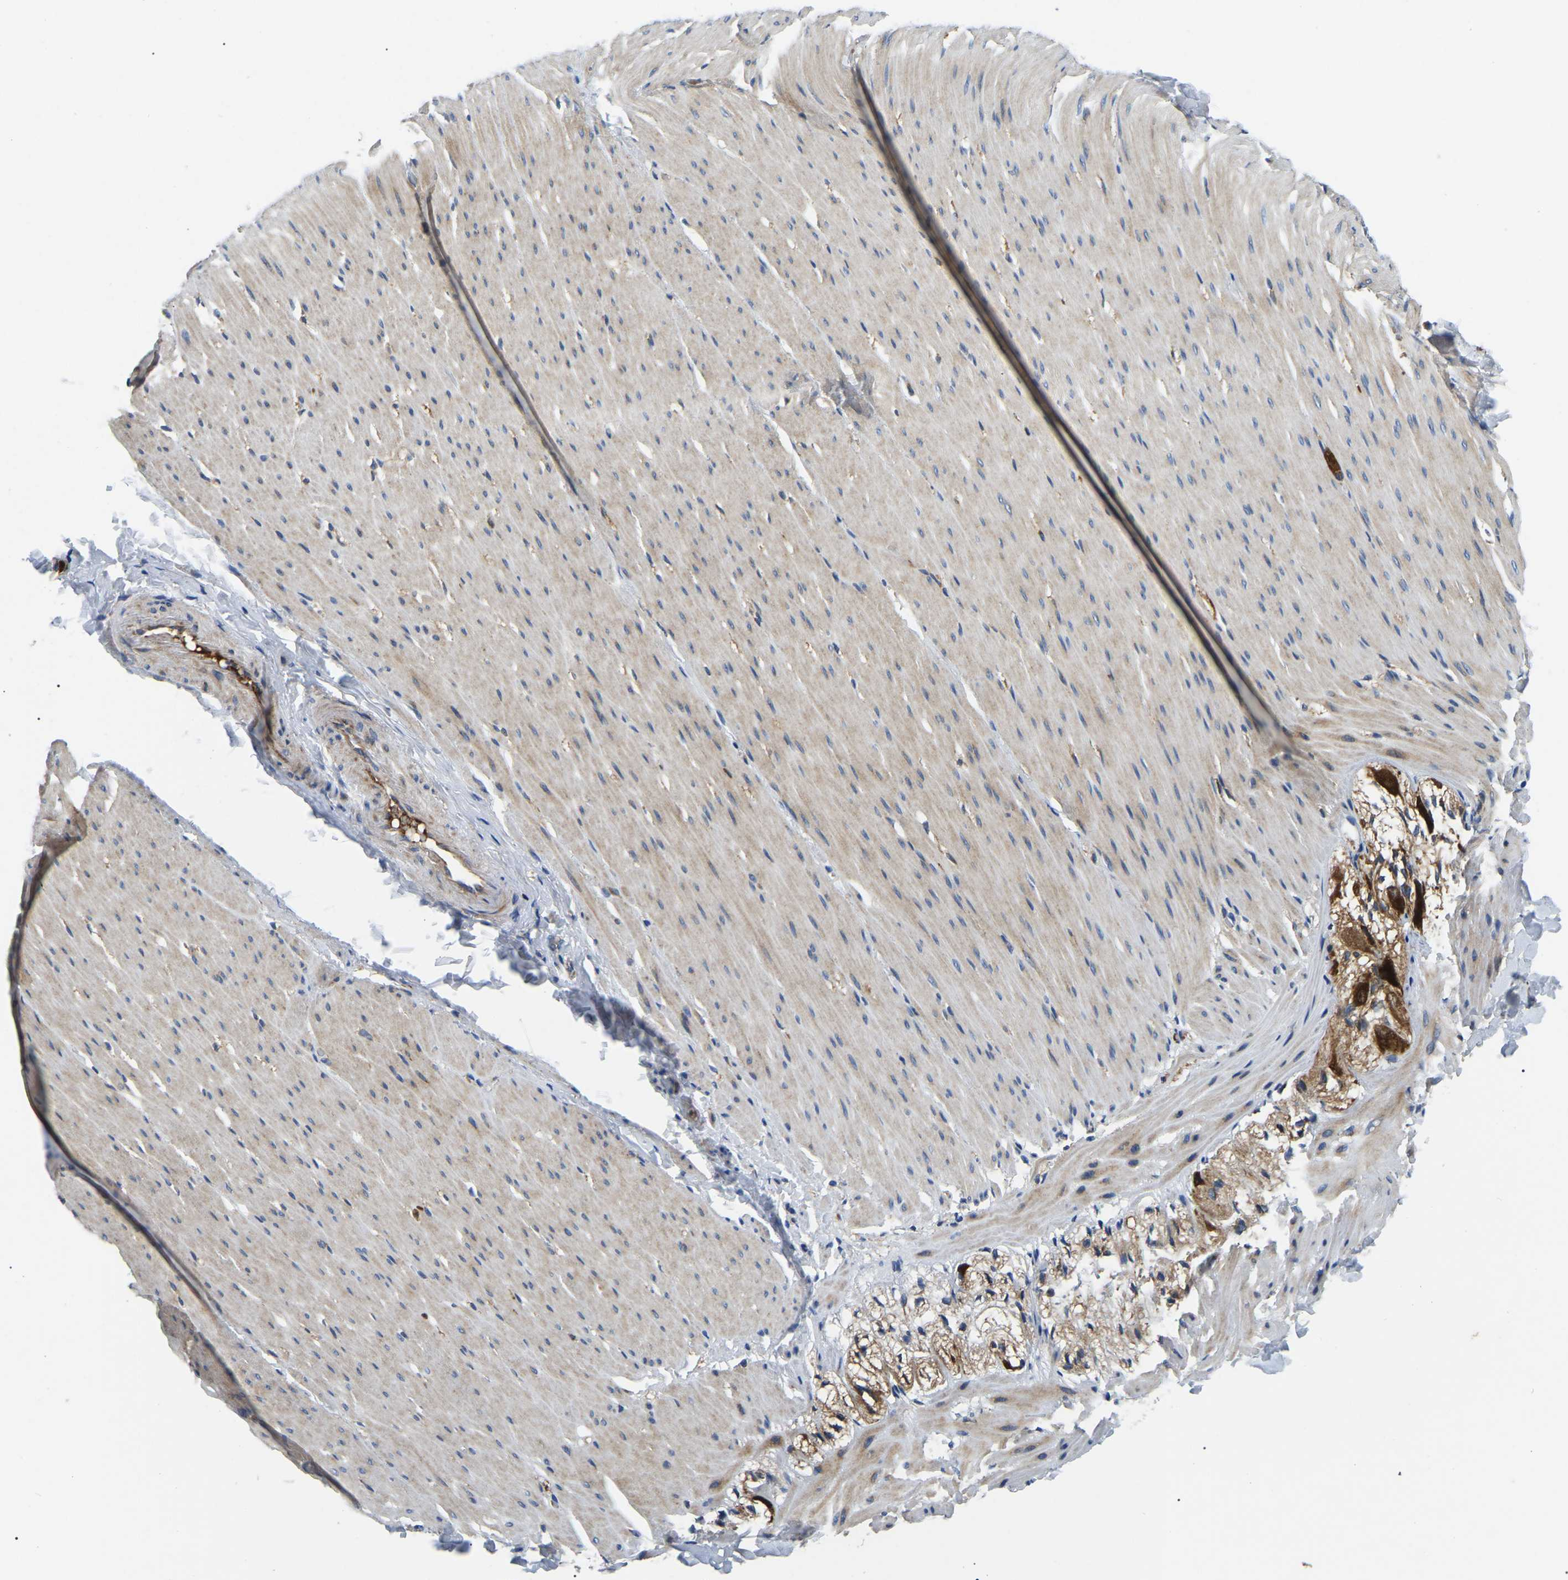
{"staining": {"intensity": "weak", "quantity": ">75%", "location": "cytoplasmic/membranous"}, "tissue": "smooth muscle", "cell_type": "Smooth muscle cells", "image_type": "normal", "snomed": [{"axis": "morphology", "description": "Normal tissue, NOS"}, {"axis": "topography", "description": "Smooth muscle"}, {"axis": "topography", "description": "Colon"}], "caption": "Immunohistochemistry (IHC) of unremarkable smooth muscle reveals low levels of weak cytoplasmic/membranous staining in approximately >75% of smooth muscle cells. Nuclei are stained in blue.", "gene": "PPM1E", "patient": {"sex": "male", "age": 67}}